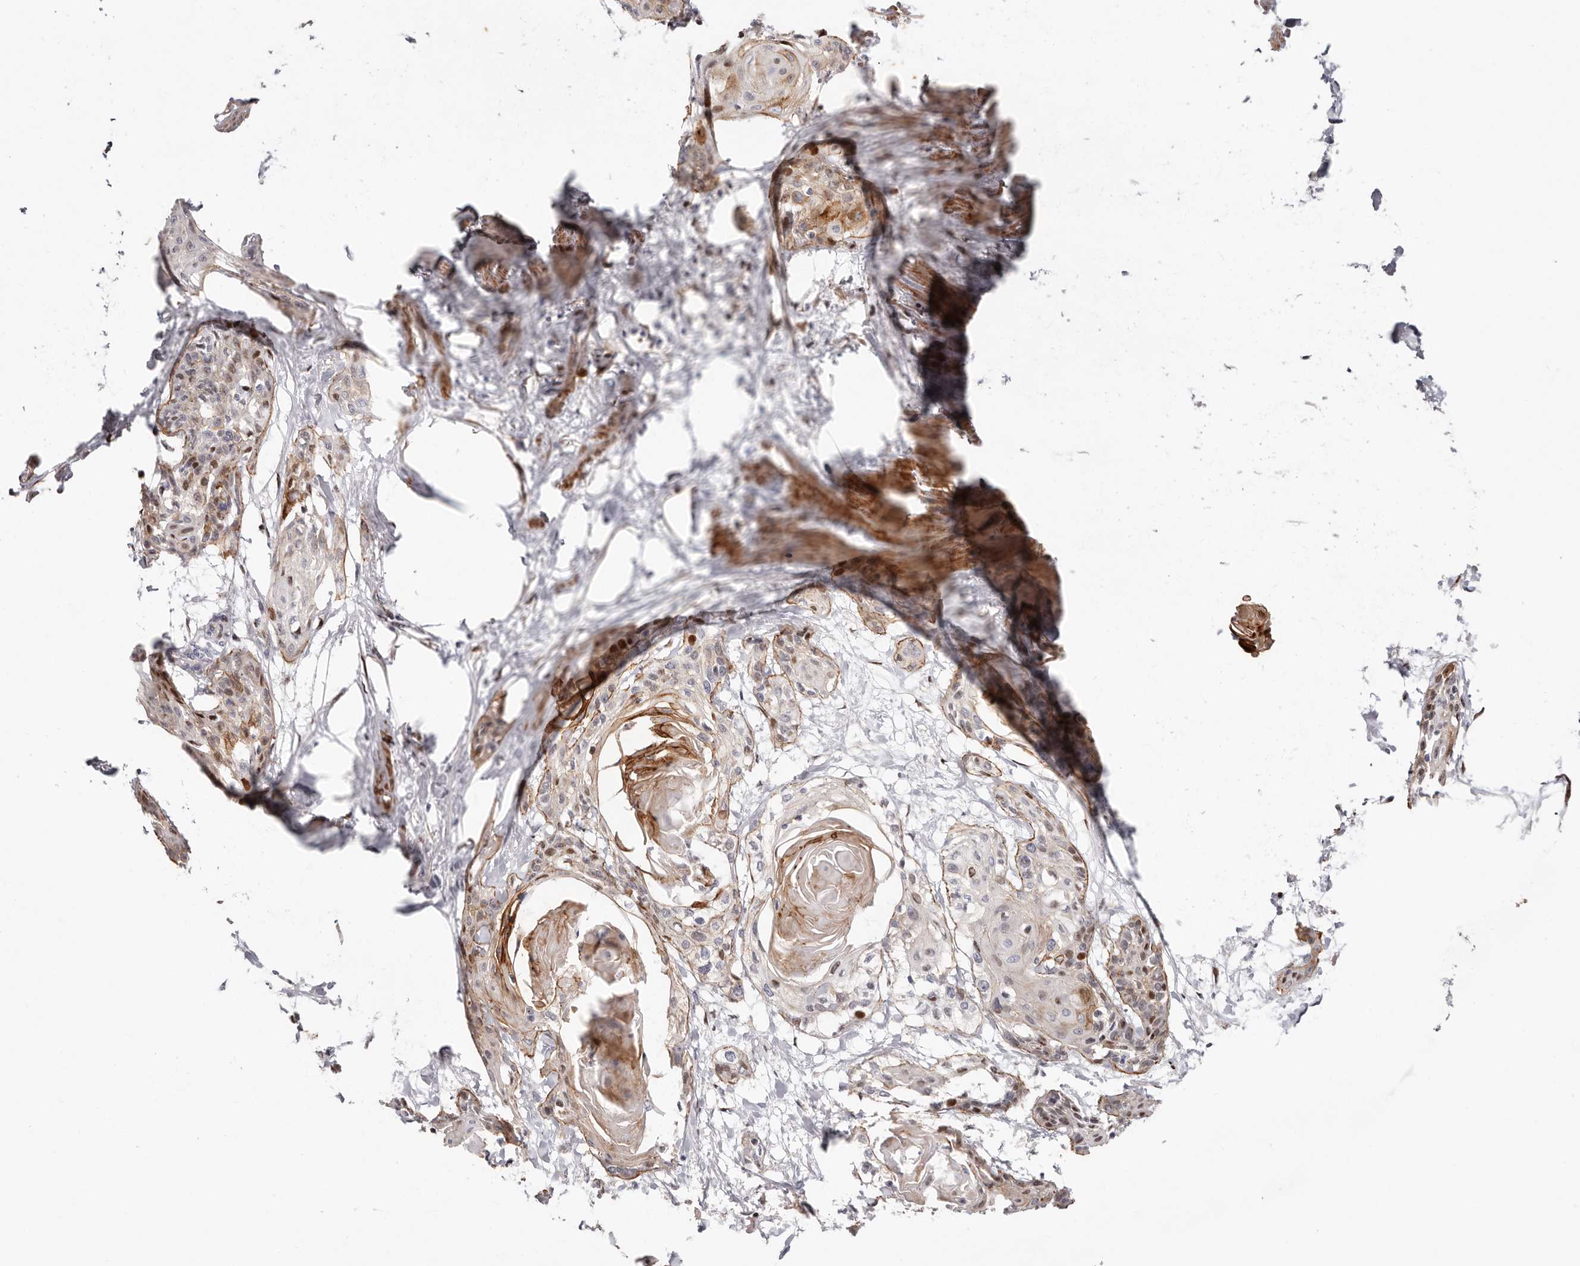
{"staining": {"intensity": "moderate", "quantity": ">75%", "location": "cytoplasmic/membranous,nuclear"}, "tissue": "cervical cancer", "cell_type": "Tumor cells", "image_type": "cancer", "snomed": [{"axis": "morphology", "description": "Squamous cell carcinoma, NOS"}, {"axis": "topography", "description": "Cervix"}], "caption": "Tumor cells demonstrate moderate cytoplasmic/membranous and nuclear positivity in about >75% of cells in squamous cell carcinoma (cervical).", "gene": "EPHX3", "patient": {"sex": "female", "age": 57}}